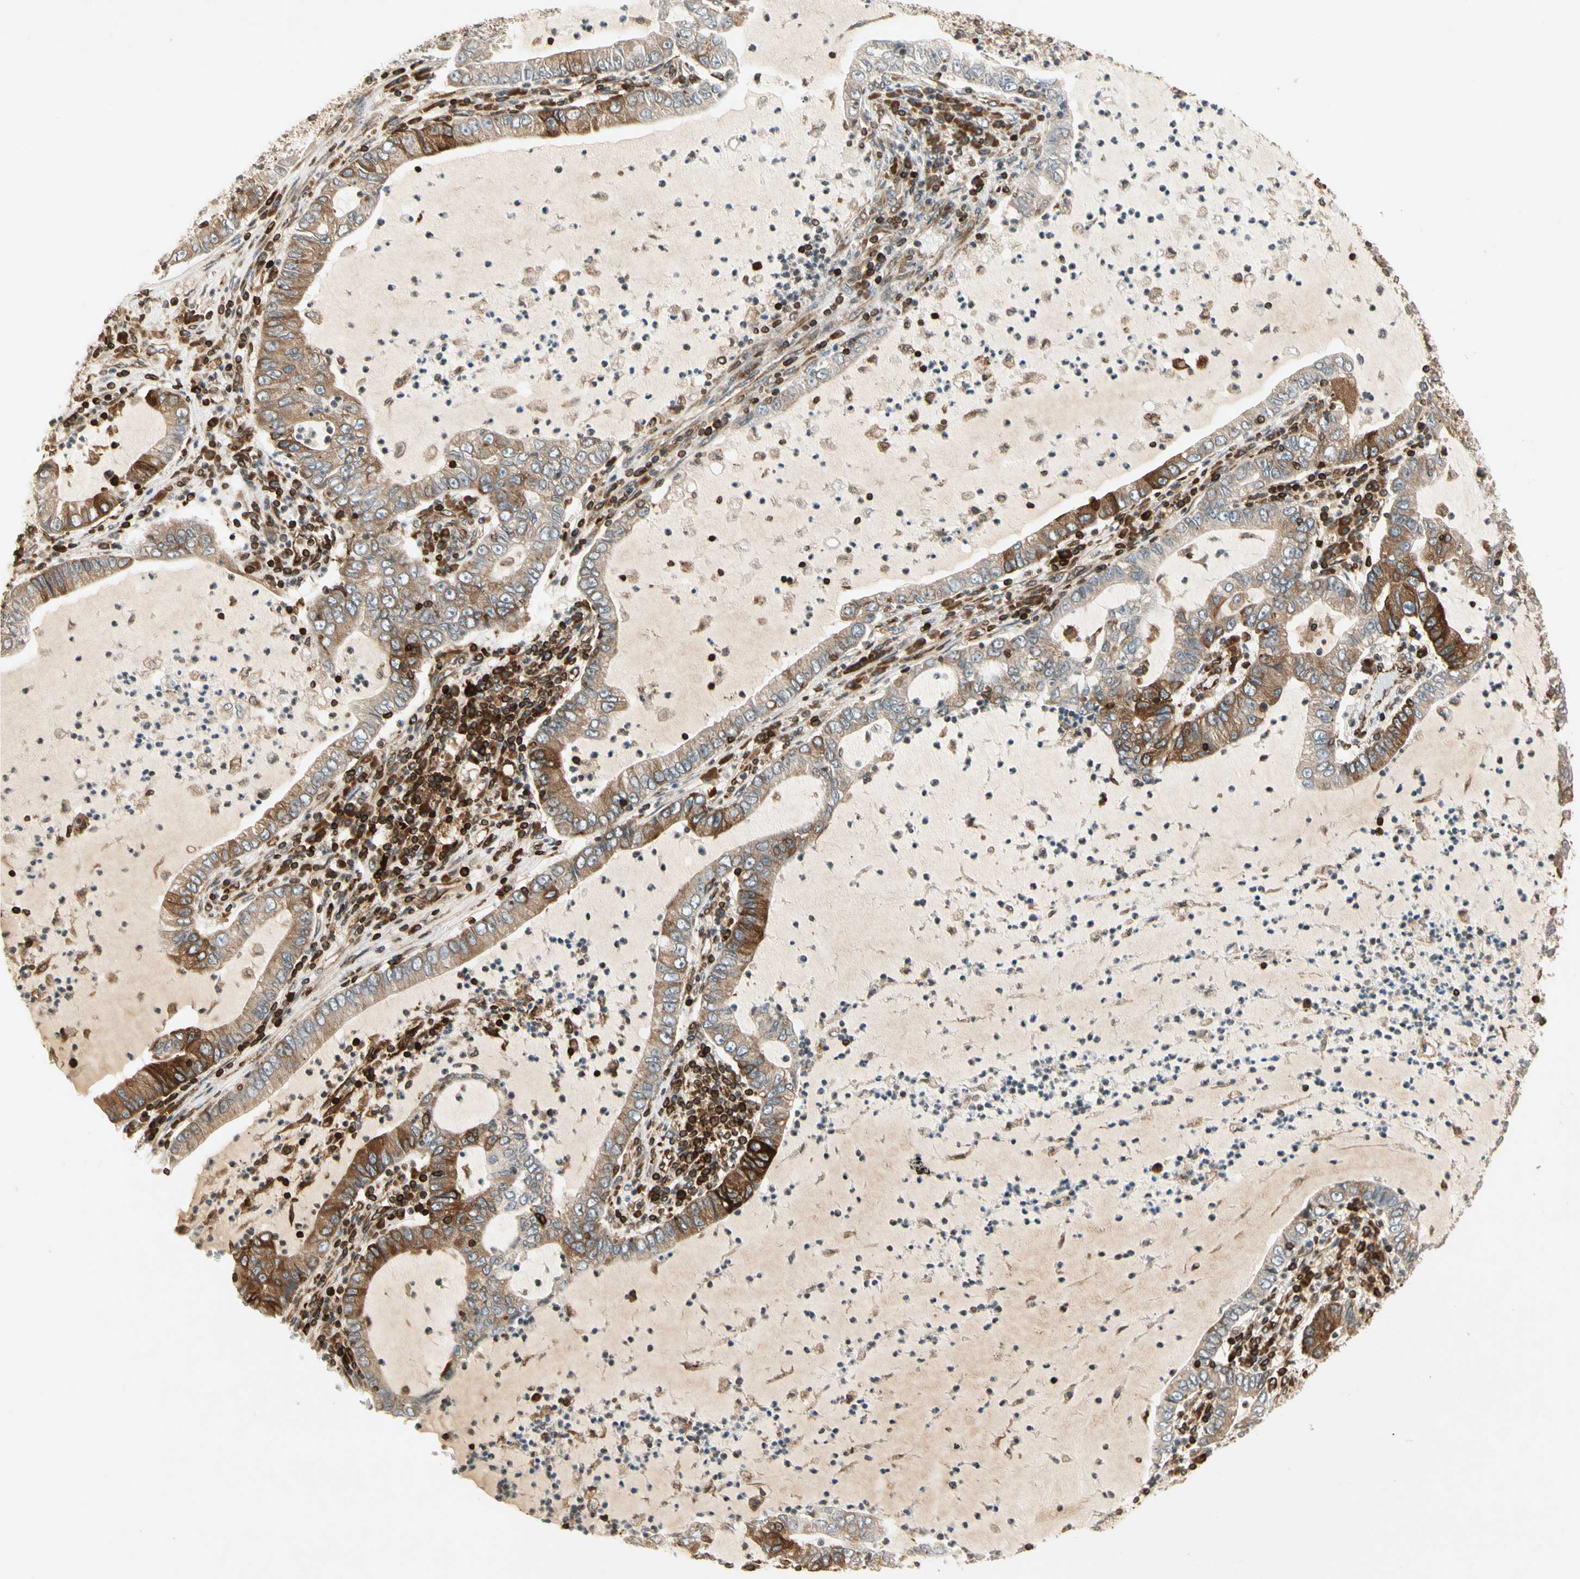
{"staining": {"intensity": "moderate", "quantity": ">75%", "location": "cytoplasmic/membranous"}, "tissue": "lung cancer", "cell_type": "Tumor cells", "image_type": "cancer", "snomed": [{"axis": "morphology", "description": "Adenocarcinoma, NOS"}, {"axis": "topography", "description": "Lung"}], "caption": "Adenocarcinoma (lung) tissue displays moderate cytoplasmic/membranous staining in about >75% of tumor cells, visualized by immunohistochemistry. (IHC, brightfield microscopy, high magnification).", "gene": "TAPBP", "patient": {"sex": "female", "age": 51}}